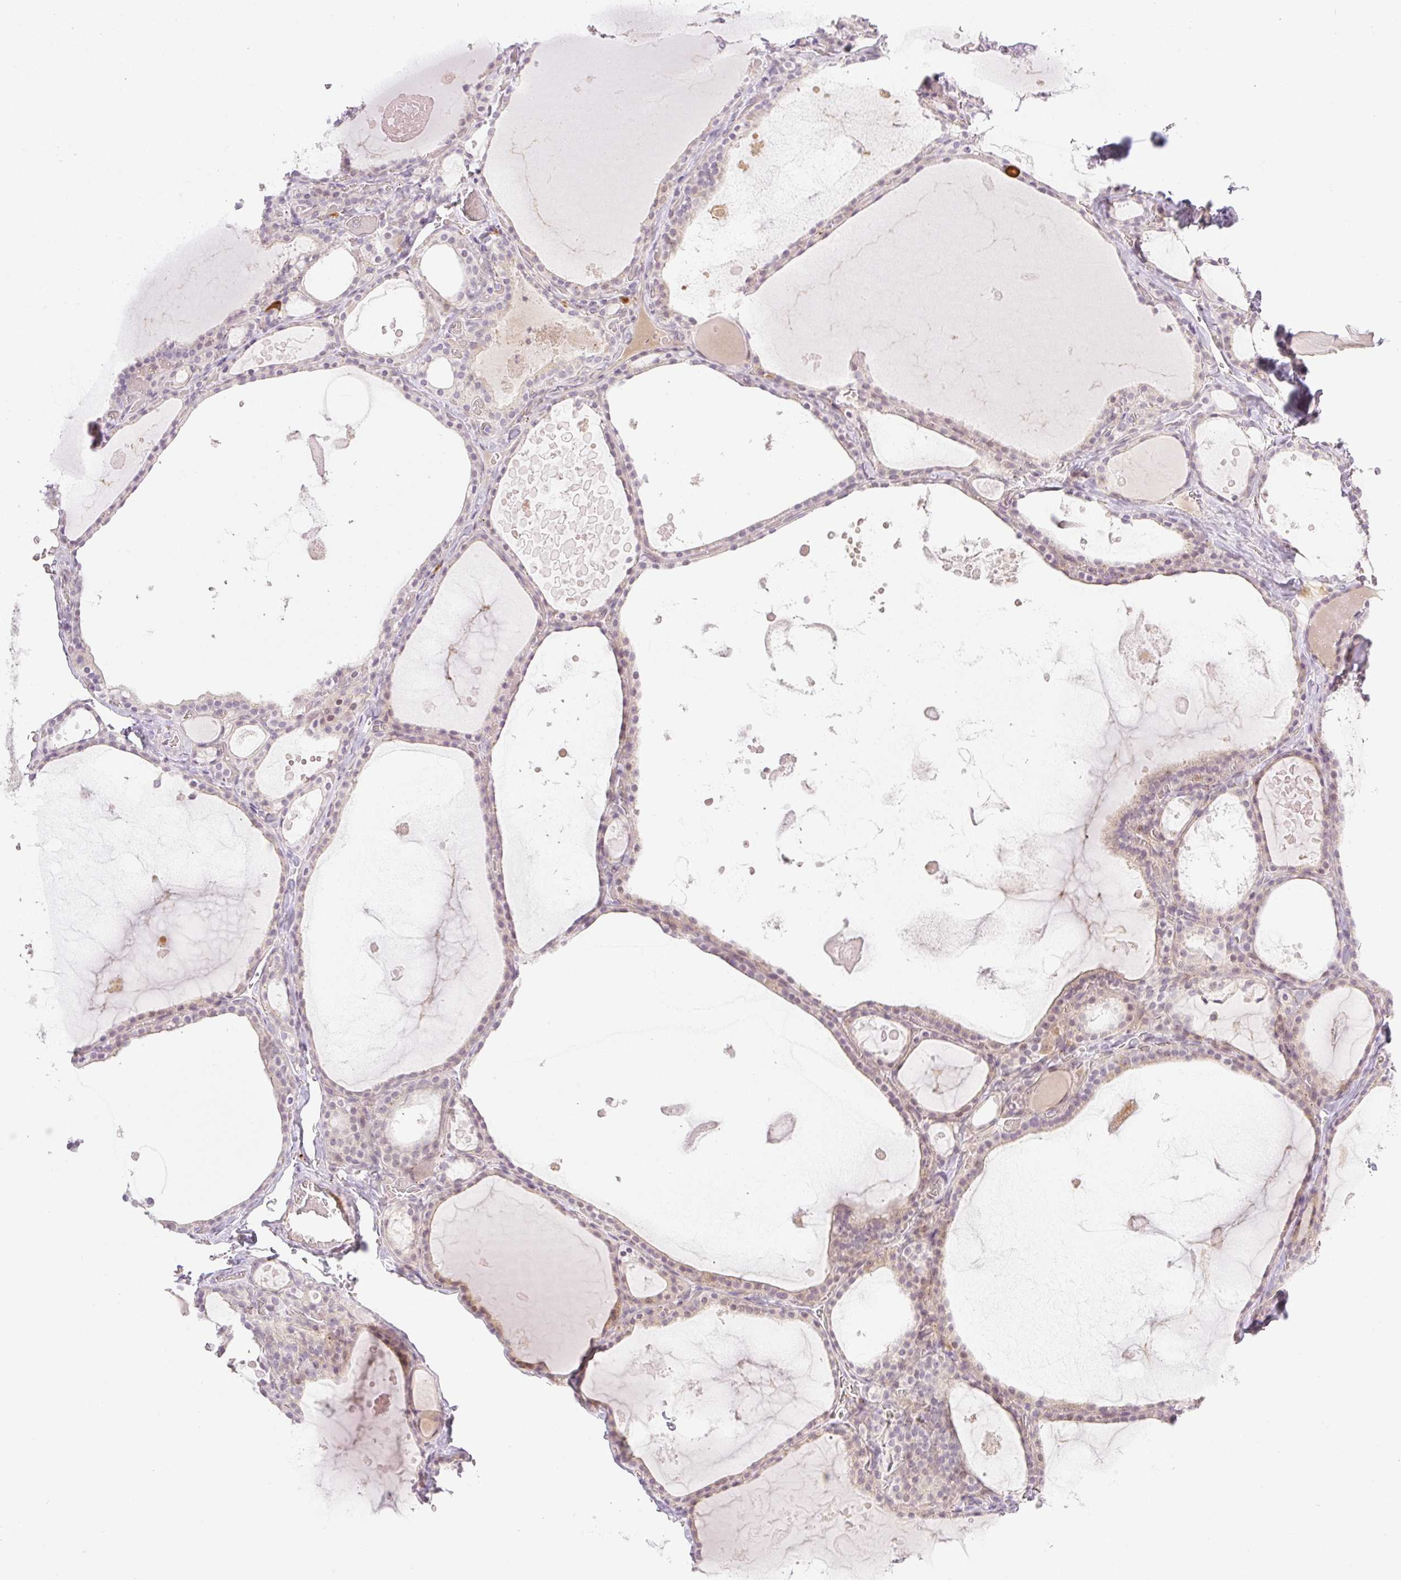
{"staining": {"intensity": "weak", "quantity": "25%-75%", "location": "cytoplasmic/membranous,nuclear"}, "tissue": "thyroid gland", "cell_type": "Glandular cells", "image_type": "normal", "snomed": [{"axis": "morphology", "description": "Normal tissue, NOS"}, {"axis": "topography", "description": "Thyroid gland"}], "caption": "A brown stain labels weak cytoplasmic/membranous,nuclear expression of a protein in glandular cells of normal human thyroid gland. (DAB (3,3'-diaminobenzidine) = brown stain, brightfield microscopy at high magnification).", "gene": "AAR2", "patient": {"sex": "male", "age": 56}}